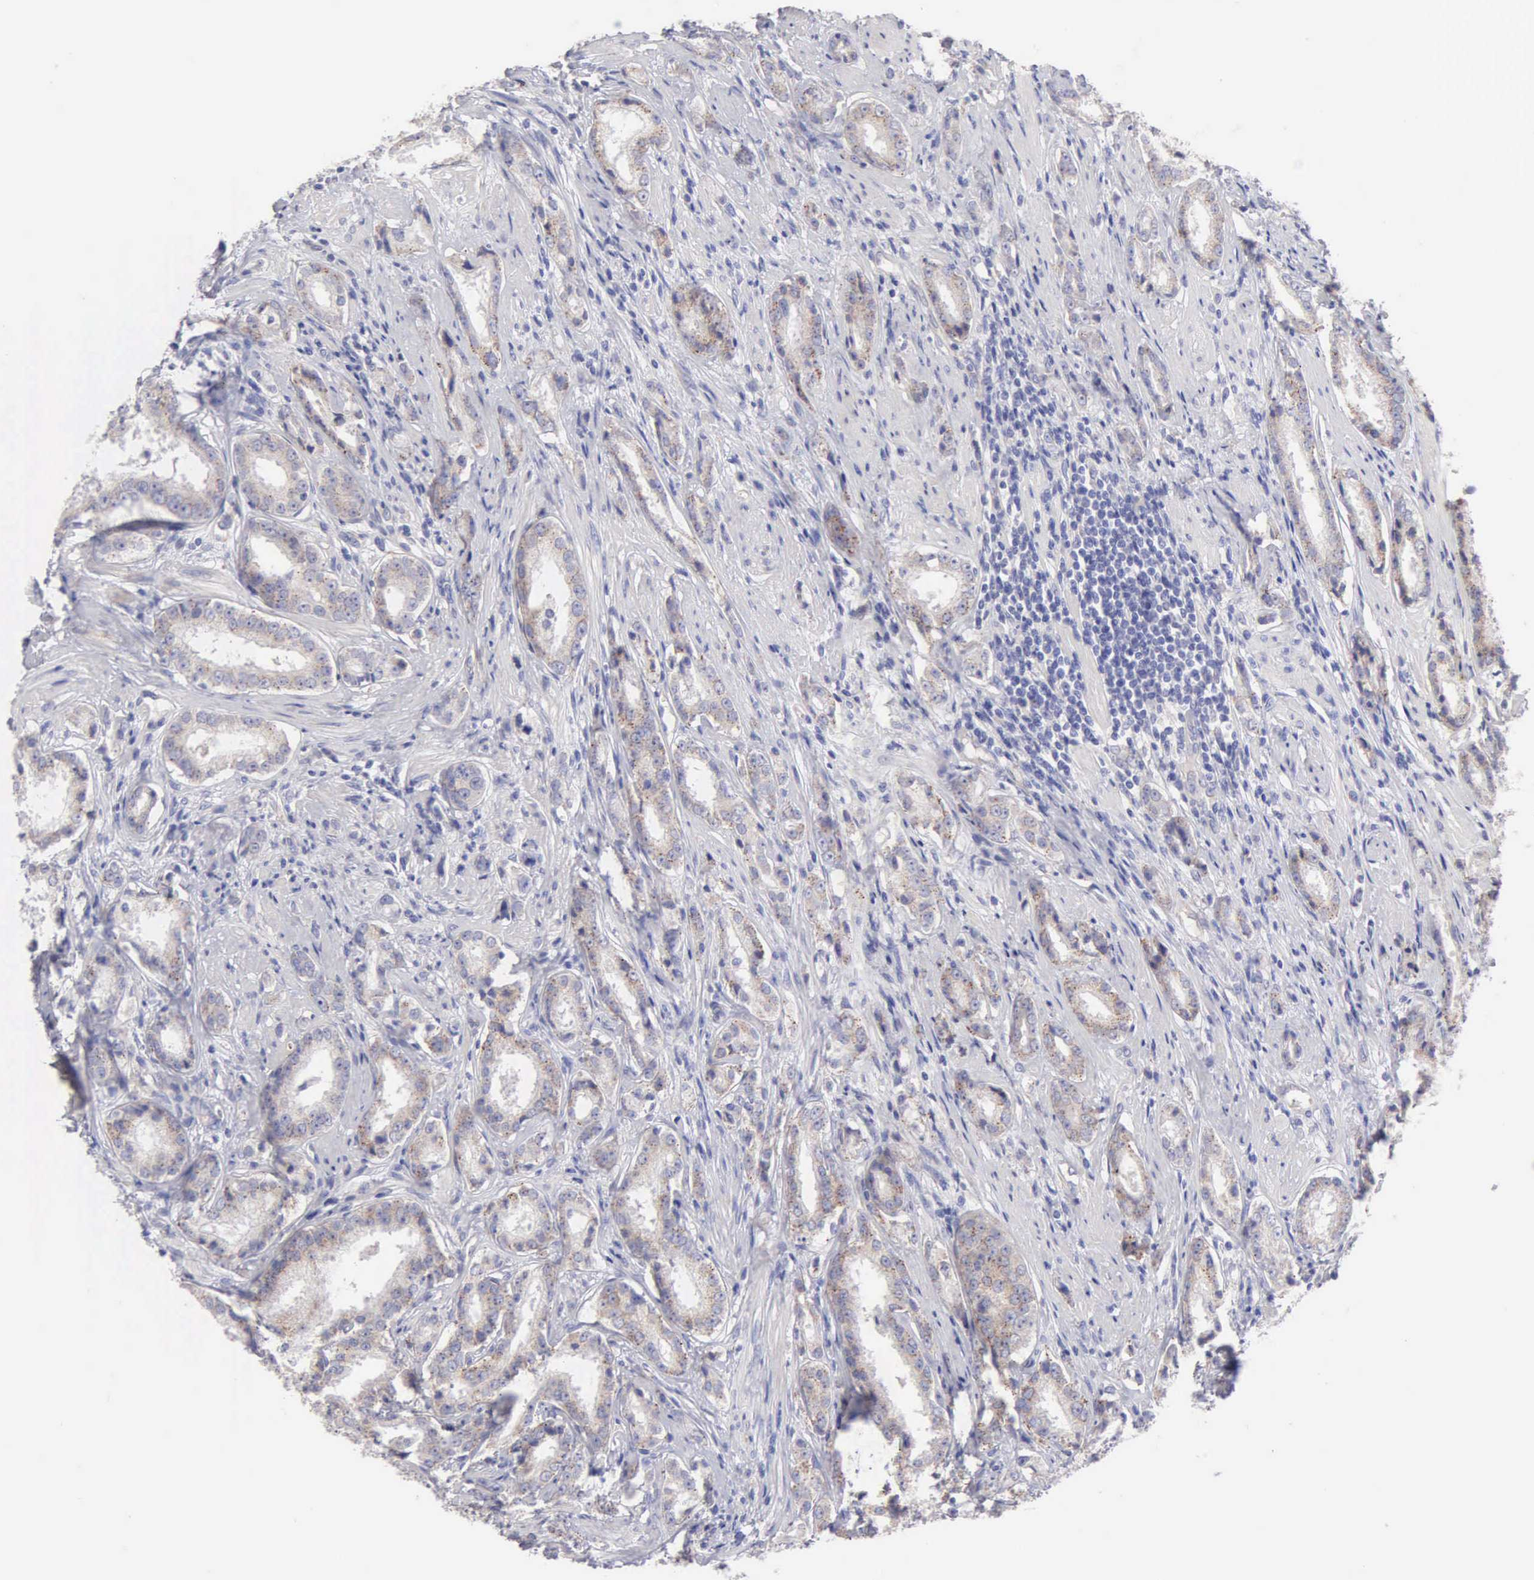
{"staining": {"intensity": "weak", "quantity": ">75%", "location": "cytoplasmic/membranous"}, "tissue": "prostate cancer", "cell_type": "Tumor cells", "image_type": "cancer", "snomed": [{"axis": "morphology", "description": "Adenocarcinoma, Medium grade"}, {"axis": "topography", "description": "Prostate"}], "caption": "Immunohistochemistry (IHC) image of neoplastic tissue: human prostate cancer stained using IHC shows low levels of weak protein expression localized specifically in the cytoplasmic/membranous of tumor cells, appearing as a cytoplasmic/membranous brown color.", "gene": "APP", "patient": {"sex": "male", "age": 53}}